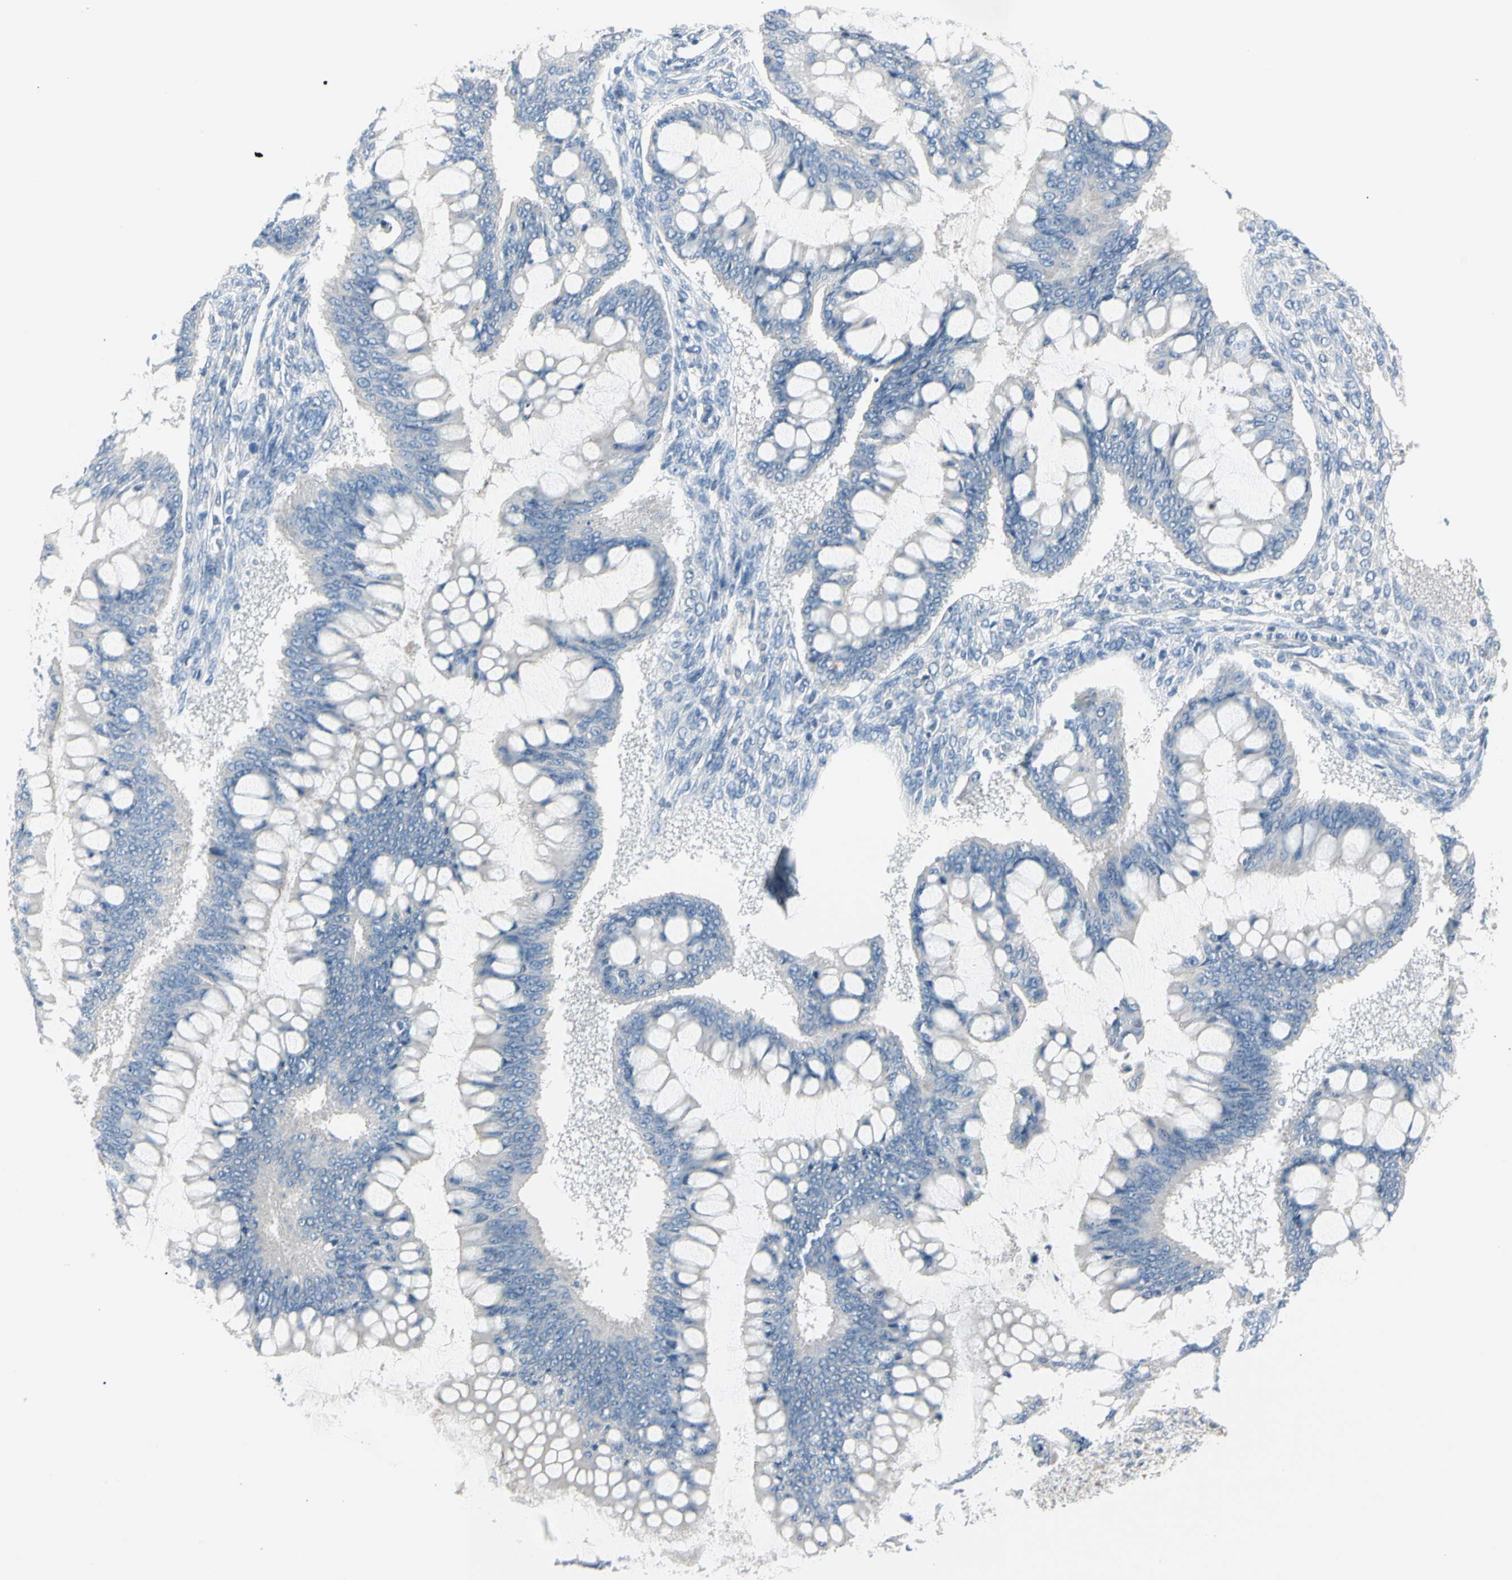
{"staining": {"intensity": "negative", "quantity": "none", "location": "none"}, "tissue": "ovarian cancer", "cell_type": "Tumor cells", "image_type": "cancer", "snomed": [{"axis": "morphology", "description": "Cystadenocarcinoma, mucinous, NOS"}, {"axis": "topography", "description": "Ovary"}], "caption": "High power microscopy image of an immunohistochemistry histopathology image of mucinous cystadenocarcinoma (ovarian), revealing no significant expression in tumor cells.", "gene": "MARK1", "patient": {"sex": "female", "age": 73}}